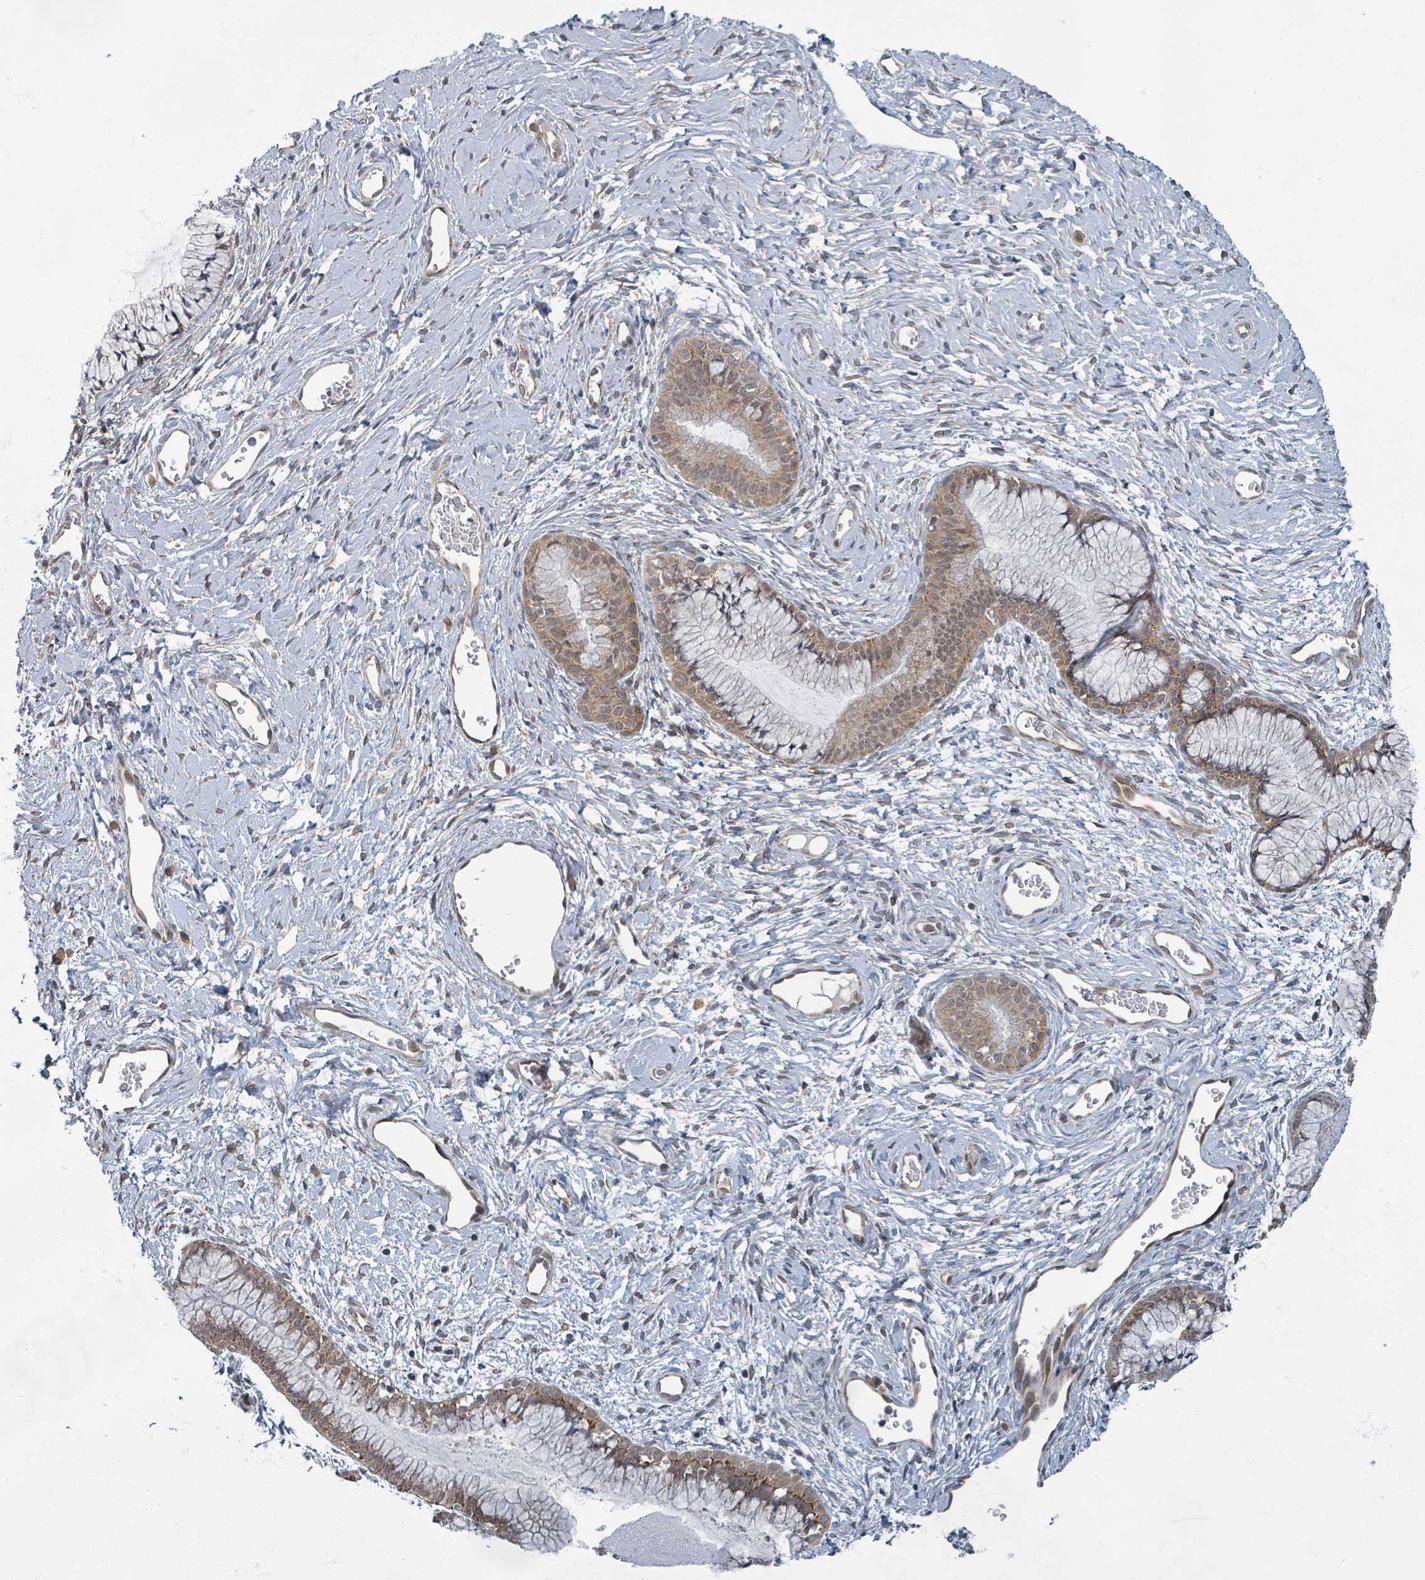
{"staining": {"intensity": "moderate", "quantity": "25%-75%", "location": "cytoplasmic/membranous,nuclear"}, "tissue": "cervix", "cell_type": "Glandular cells", "image_type": "normal", "snomed": [{"axis": "morphology", "description": "Normal tissue, NOS"}, {"axis": "topography", "description": "Cervix"}], "caption": "Human cervix stained for a protein (brown) displays moderate cytoplasmic/membranous,nuclear positive staining in about 25%-75% of glandular cells.", "gene": "INTS15", "patient": {"sex": "female", "age": 42}}